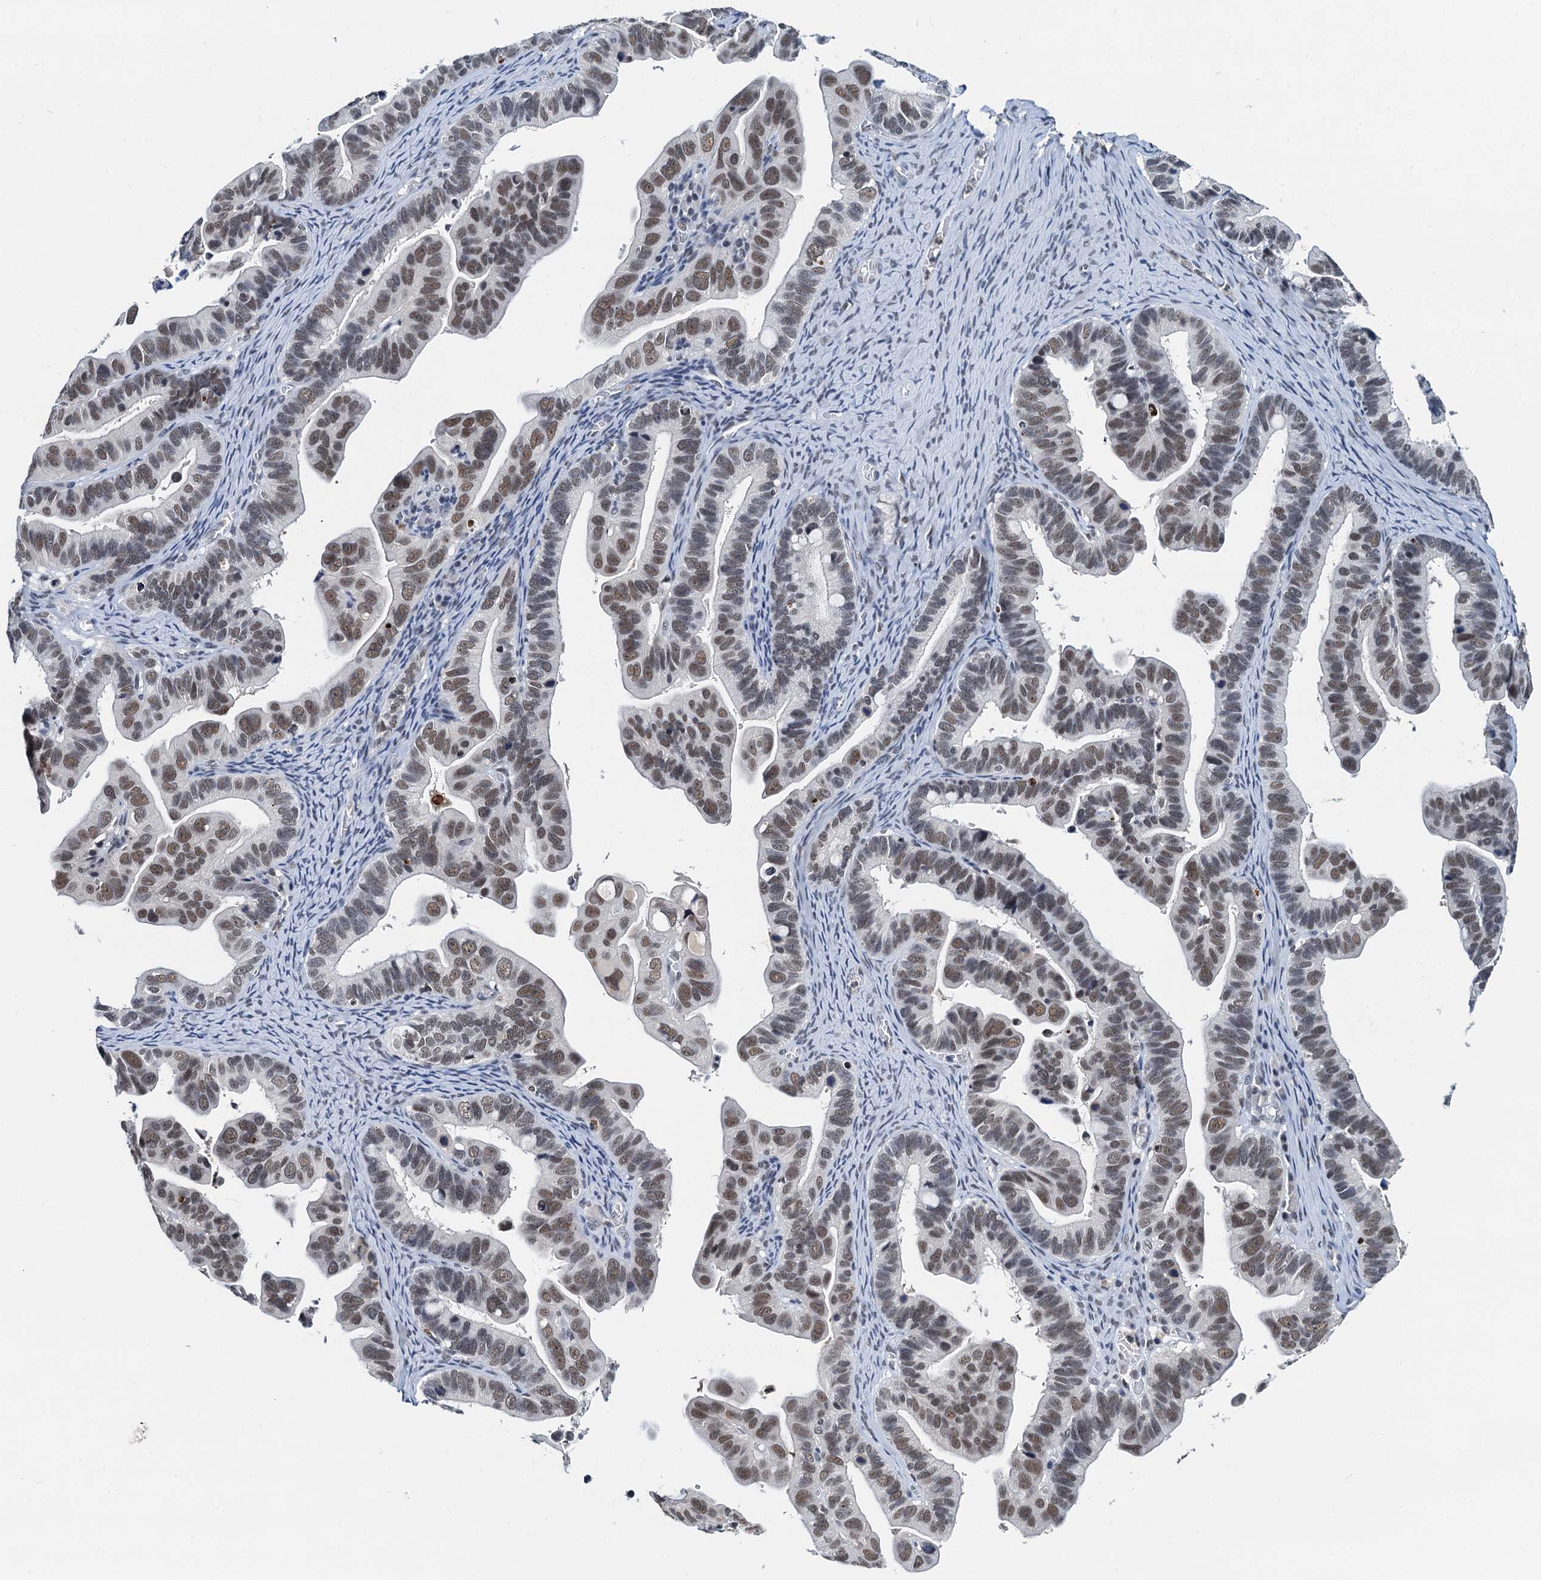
{"staining": {"intensity": "moderate", "quantity": ">75%", "location": "nuclear"}, "tissue": "ovarian cancer", "cell_type": "Tumor cells", "image_type": "cancer", "snomed": [{"axis": "morphology", "description": "Cystadenocarcinoma, serous, NOS"}, {"axis": "topography", "description": "Ovary"}], "caption": "About >75% of tumor cells in human ovarian cancer (serous cystadenocarcinoma) show moderate nuclear protein positivity as visualized by brown immunohistochemical staining.", "gene": "SNRPD1", "patient": {"sex": "female", "age": 56}}